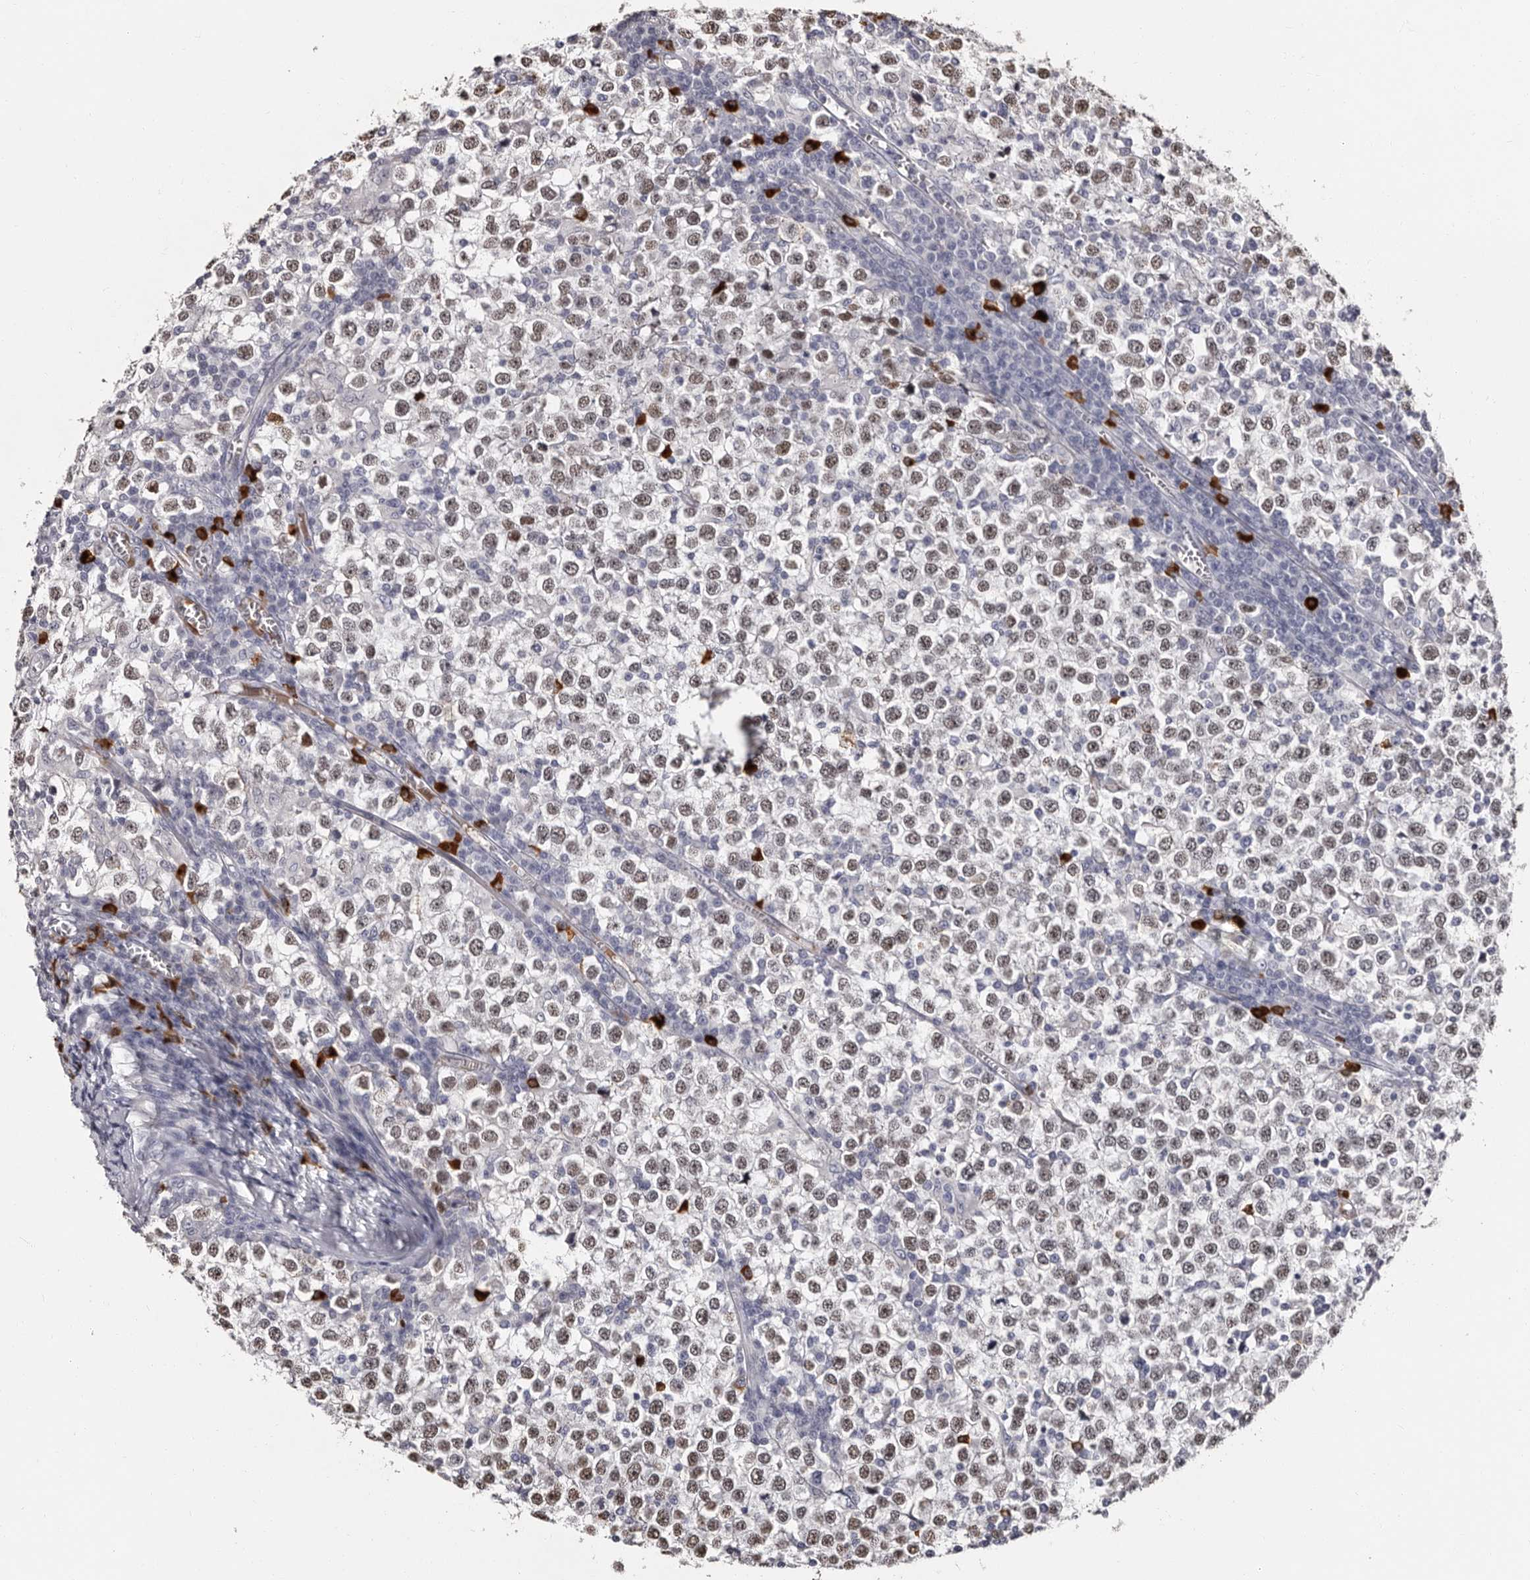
{"staining": {"intensity": "moderate", "quantity": ">75%", "location": "nuclear"}, "tissue": "testis cancer", "cell_type": "Tumor cells", "image_type": "cancer", "snomed": [{"axis": "morphology", "description": "Seminoma, NOS"}, {"axis": "topography", "description": "Testis"}], "caption": "Immunohistochemistry (IHC) of testis cancer displays medium levels of moderate nuclear expression in about >75% of tumor cells.", "gene": "TBC1D22B", "patient": {"sex": "male", "age": 65}}